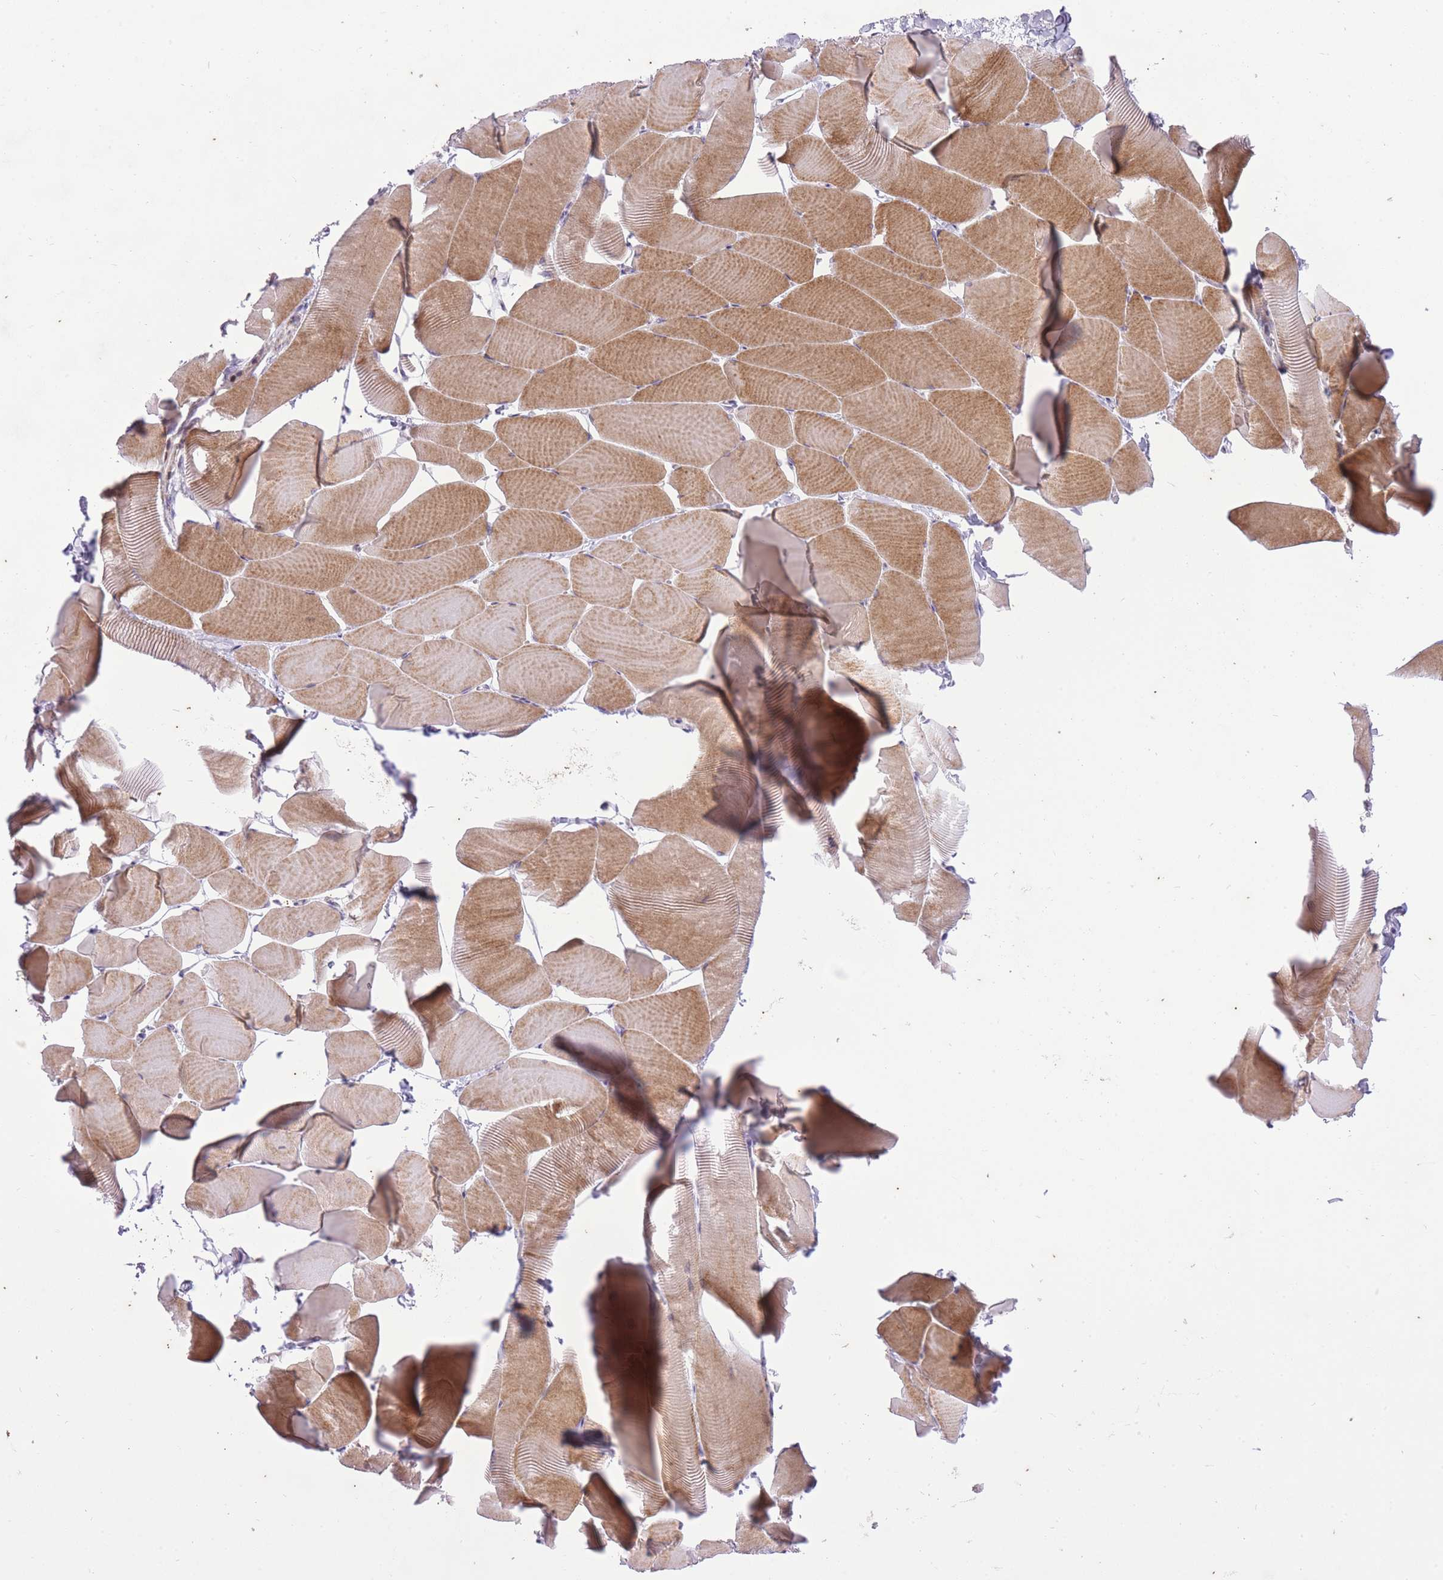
{"staining": {"intensity": "moderate", "quantity": ">75%", "location": "cytoplasmic/membranous"}, "tissue": "skeletal muscle", "cell_type": "Myocytes", "image_type": "normal", "snomed": [{"axis": "morphology", "description": "Normal tissue, NOS"}, {"axis": "topography", "description": "Skeletal muscle"}], "caption": "Immunohistochemistry (IHC) (DAB (3,3'-diaminobenzidine)) staining of unremarkable human skeletal muscle displays moderate cytoplasmic/membranous protein staining in approximately >75% of myocytes. Nuclei are stained in blue.", "gene": "CNTNAP3B", "patient": {"sex": "male", "age": 25}}